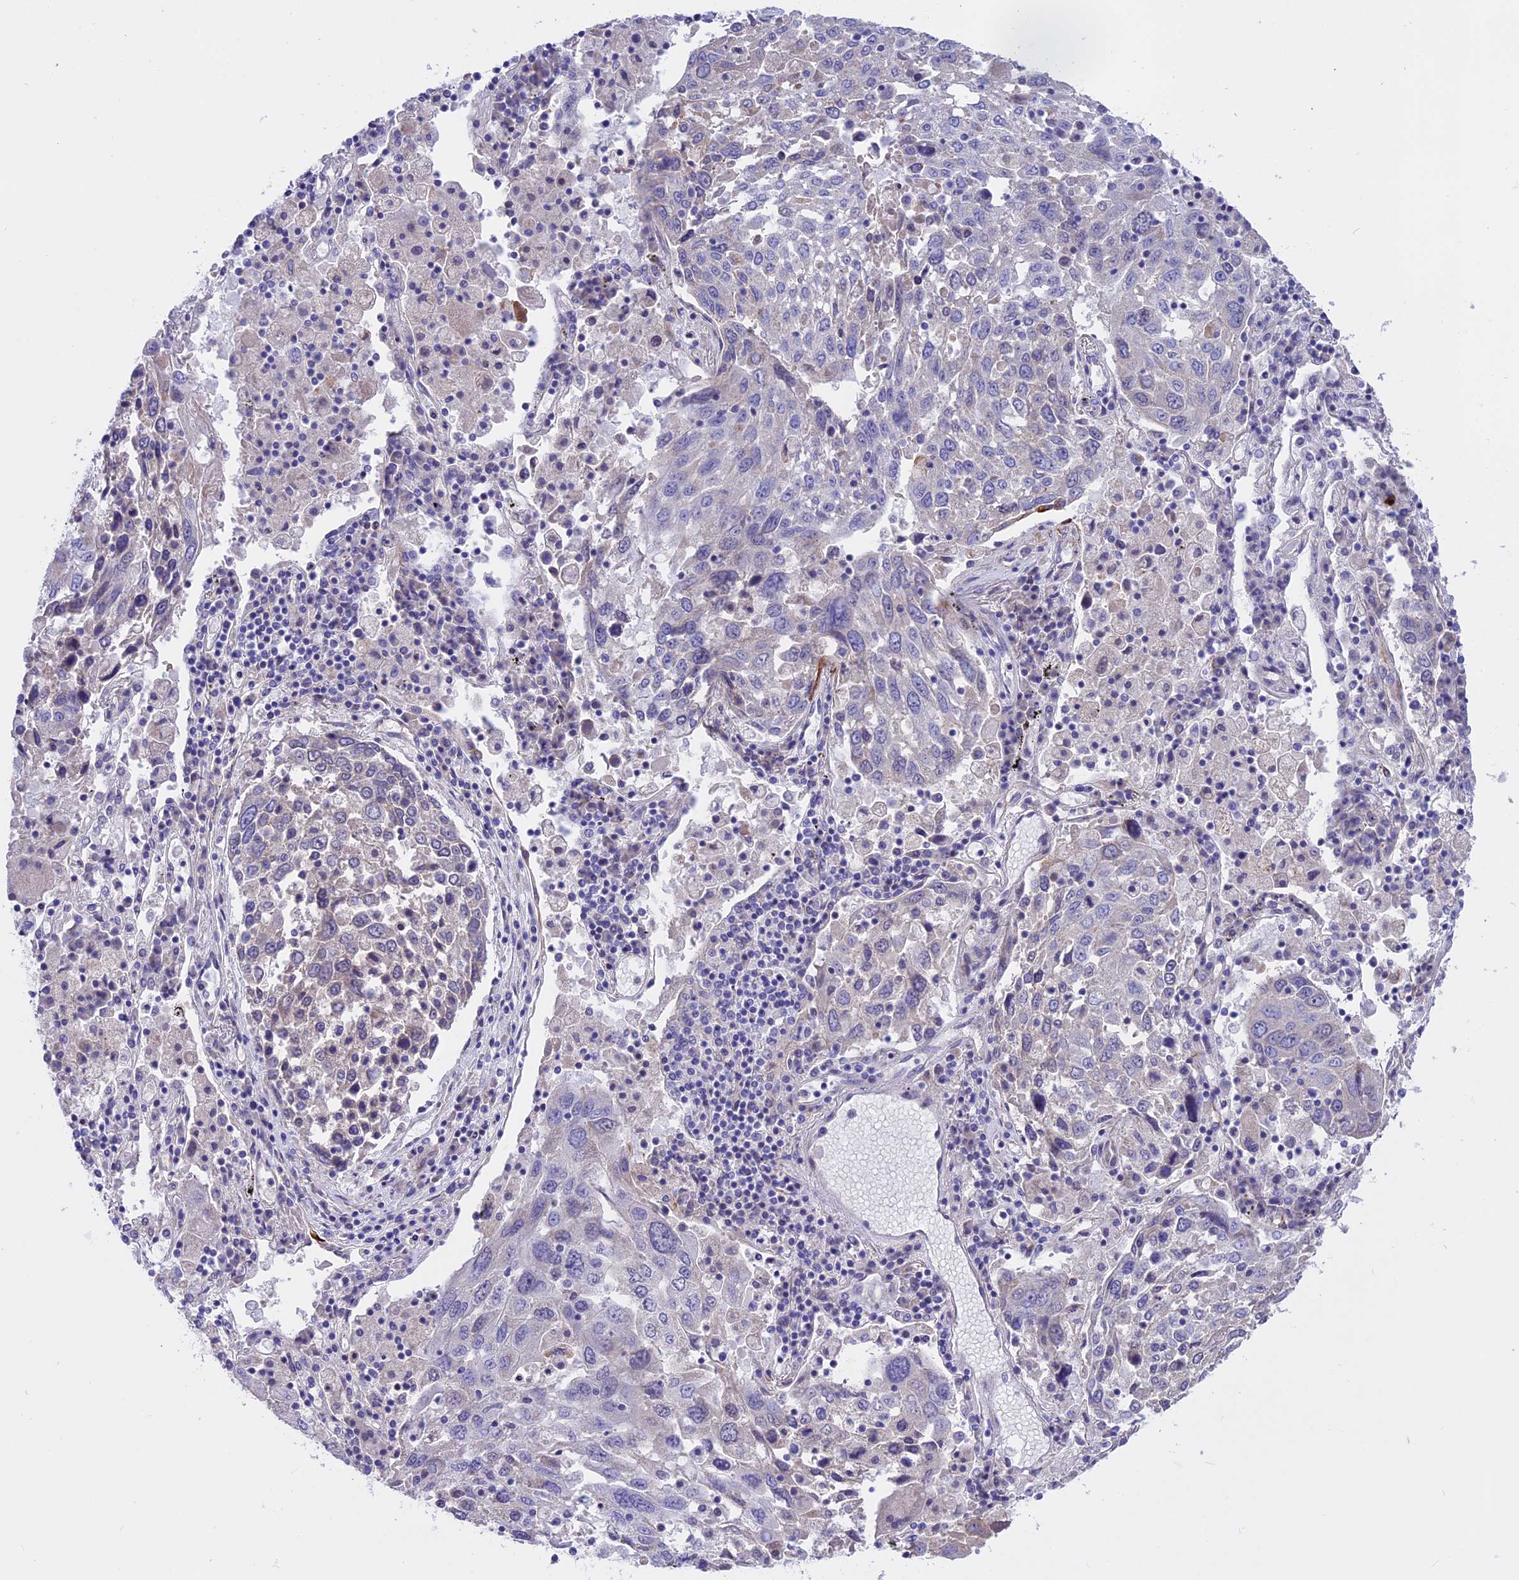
{"staining": {"intensity": "negative", "quantity": "none", "location": "none"}, "tissue": "lung cancer", "cell_type": "Tumor cells", "image_type": "cancer", "snomed": [{"axis": "morphology", "description": "Squamous cell carcinoma, NOS"}, {"axis": "topography", "description": "Lung"}], "caption": "High magnification brightfield microscopy of squamous cell carcinoma (lung) stained with DAB (3,3'-diaminobenzidine) (brown) and counterstained with hematoxylin (blue): tumor cells show no significant expression.", "gene": "TMEM138", "patient": {"sex": "male", "age": 65}}